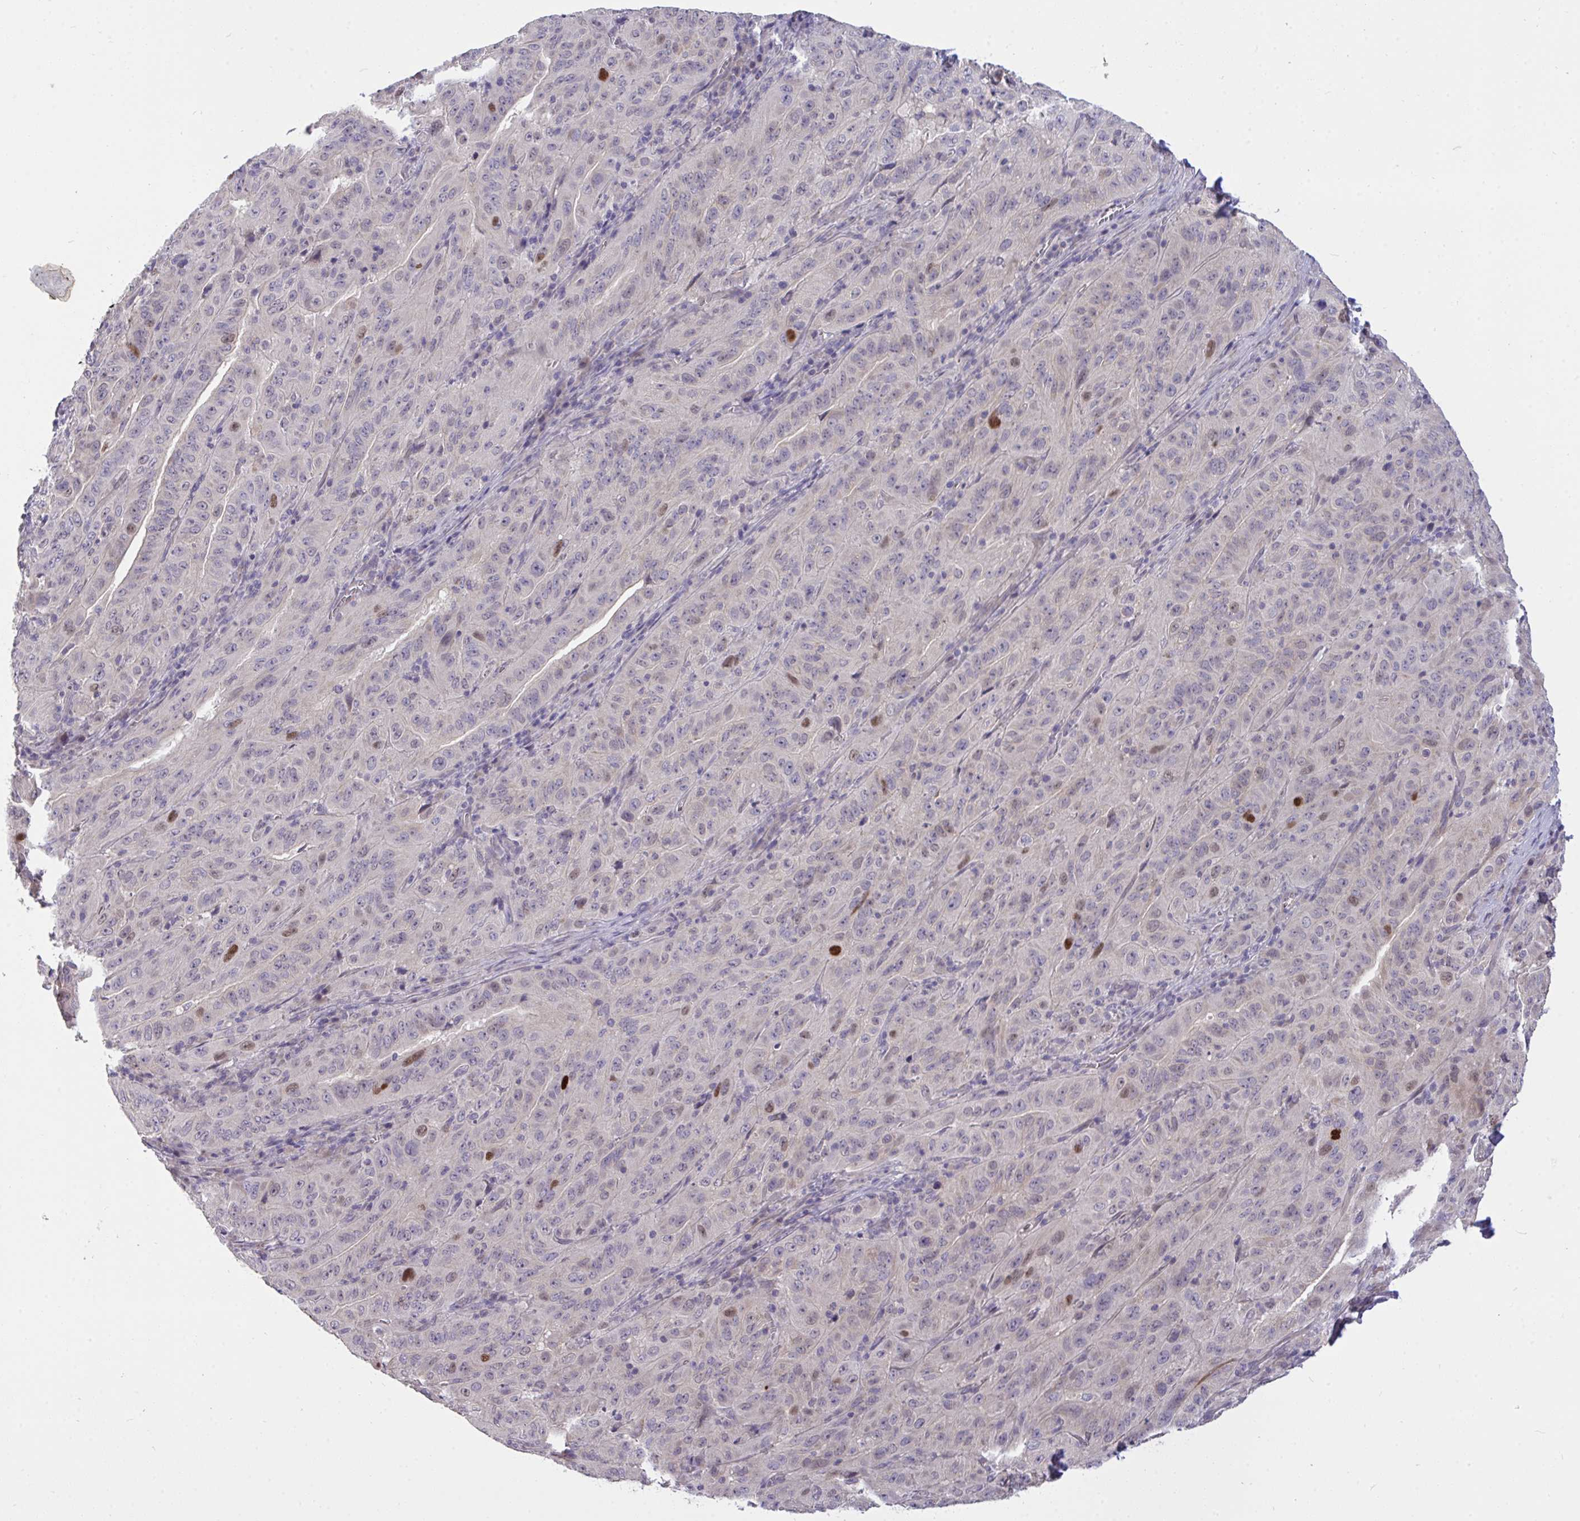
{"staining": {"intensity": "strong", "quantity": "<25%", "location": "nuclear"}, "tissue": "pancreatic cancer", "cell_type": "Tumor cells", "image_type": "cancer", "snomed": [{"axis": "morphology", "description": "Adenocarcinoma, NOS"}, {"axis": "topography", "description": "Pancreas"}], "caption": "Immunohistochemical staining of human pancreatic cancer (adenocarcinoma) demonstrates medium levels of strong nuclear protein positivity in about <25% of tumor cells.", "gene": "C19orf54", "patient": {"sex": "male", "age": 63}}